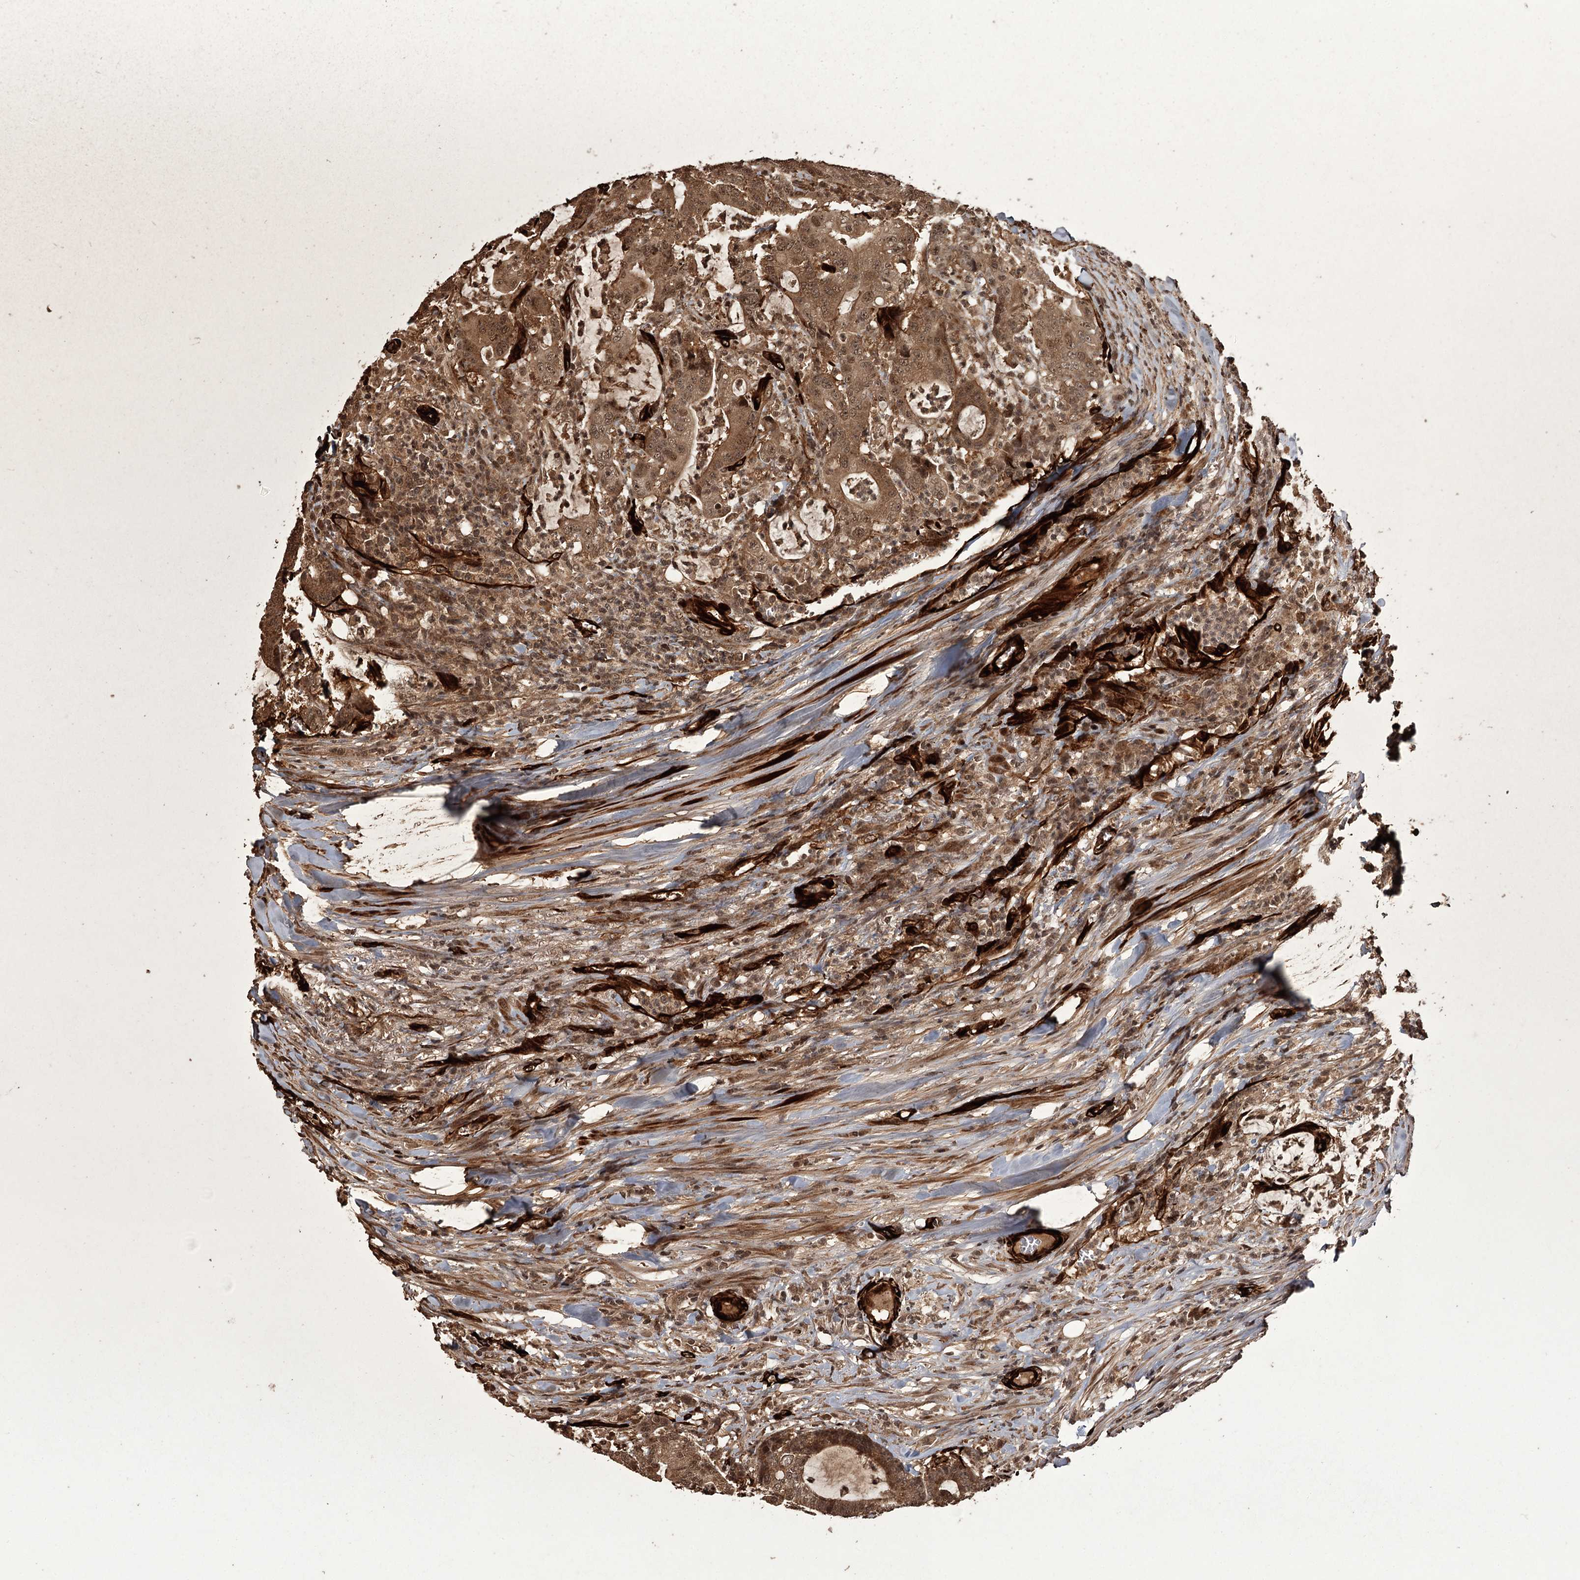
{"staining": {"intensity": "strong", "quantity": ">75%", "location": "cytoplasmic/membranous,nuclear"}, "tissue": "colorectal cancer", "cell_type": "Tumor cells", "image_type": "cancer", "snomed": [{"axis": "morphology", "description": "Adenocarcinoma, NOS"}, {"axis": "topography", "description": "Colon"}], "caption": "Strong cytoplasmic/membranous and nuclear expression is identified in approximately >75% of tumor cells in colorectal cancer (adenocarcinoma). The protein is shown in brown color, while the nuclei are stained blue.", "gene": "RPAP3", "patient": {"sex": "female", "age": 84}}